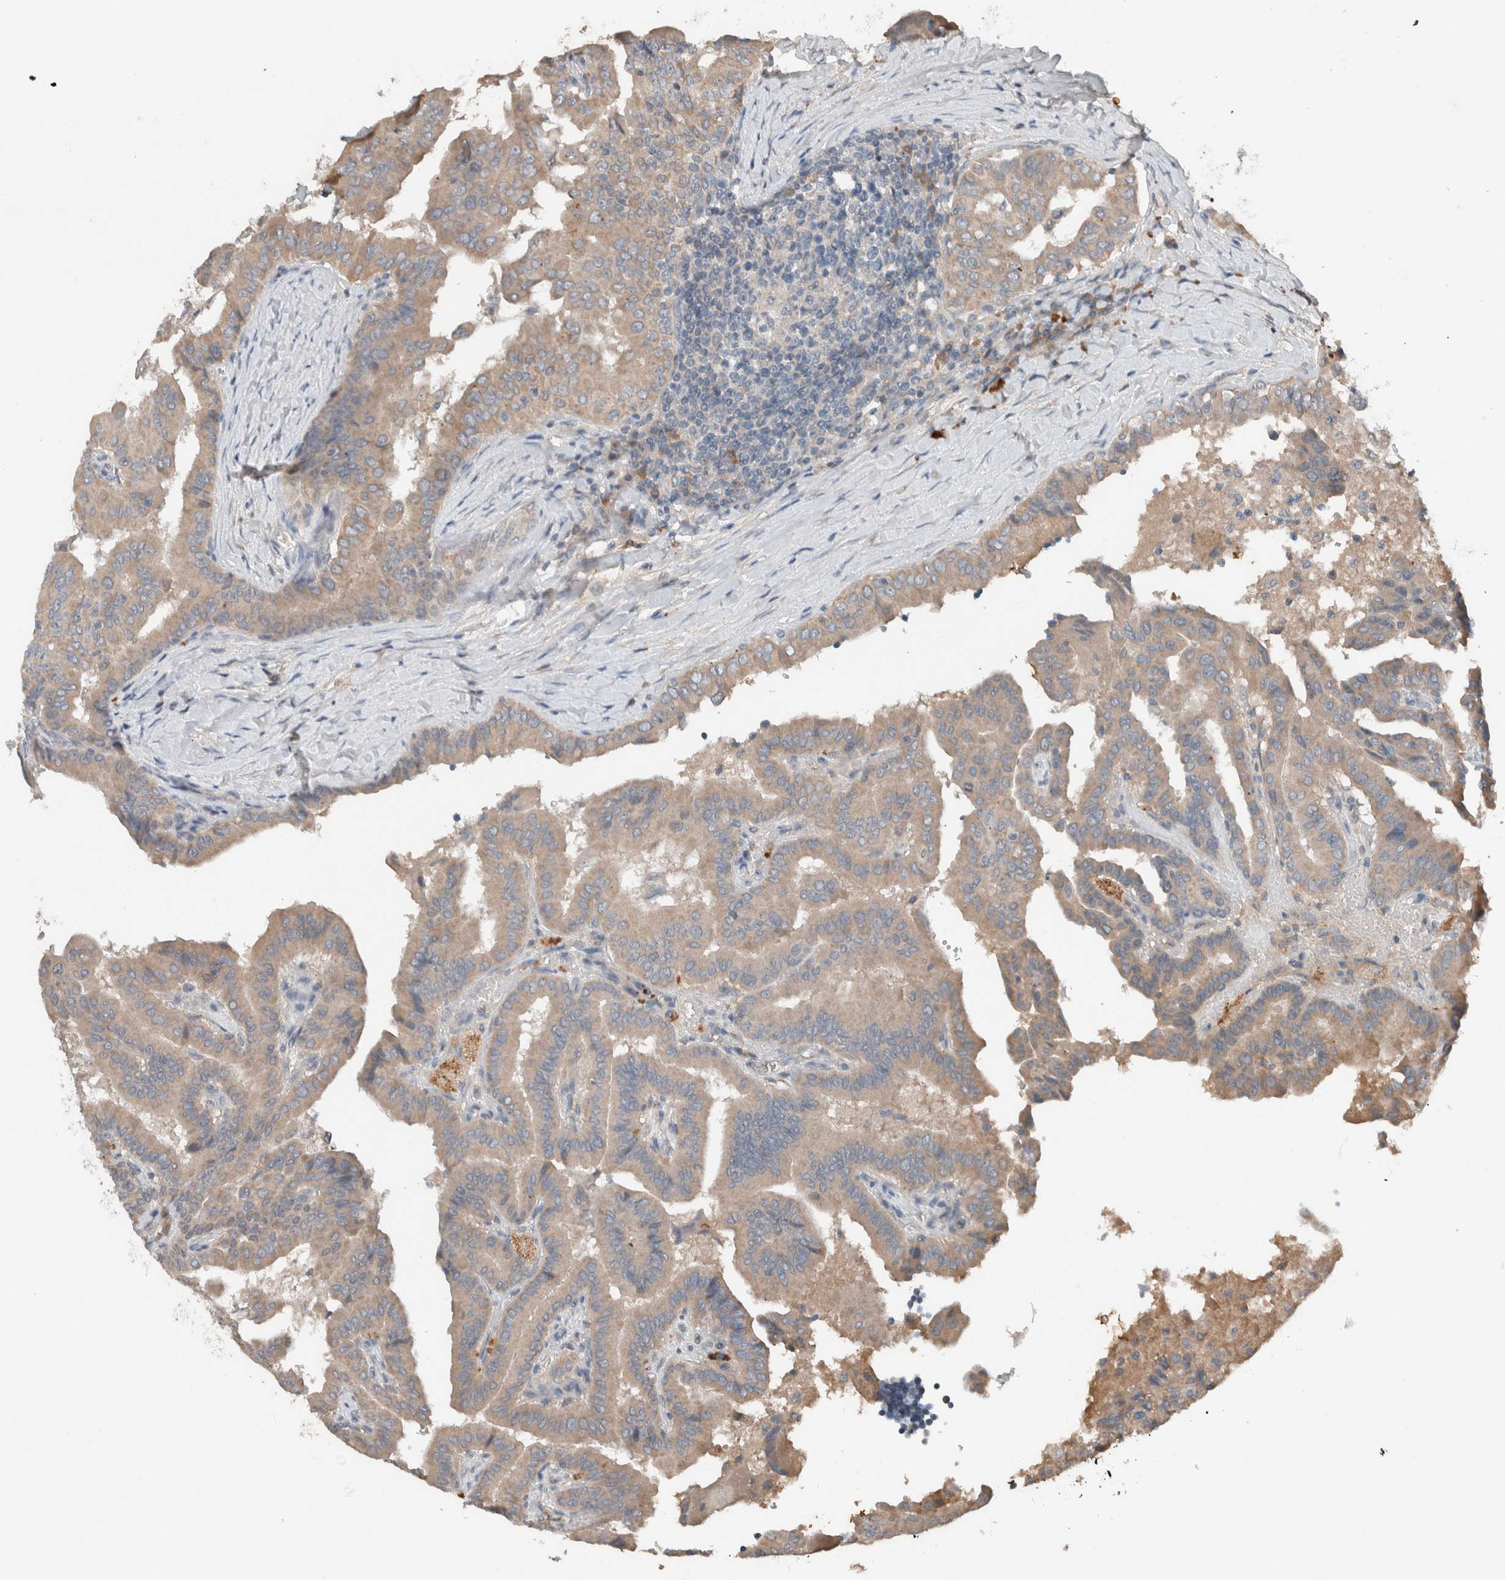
{"staining": {"intensity": "weak", "quantity": ">75%", "location": "cytoplasmic/membranous"}, "tissue": "thyroid cancer", "cell_type": "Tumor cells", "image_type": "cancer", "snomed": [{"axis": "morphology", "description": "Papillary adenocarcinoma, NOS"}, {"axis": "topography", "description": "Thyroid gland"}], "caption": "Immunohistochemistry (IHC) micrograph of neoplastic tissue: papillary adenocarcinoma (thyroid) stained using immunohistochemistry (IHC) shows low levels of weak protein expression localized specifically in the cytoplasmic/membranous of tumor cells, appearing as a cytoplasmic/membranous brown color.", "gene": "UGCG", "patient": {"sex": "male", "age": 33}}